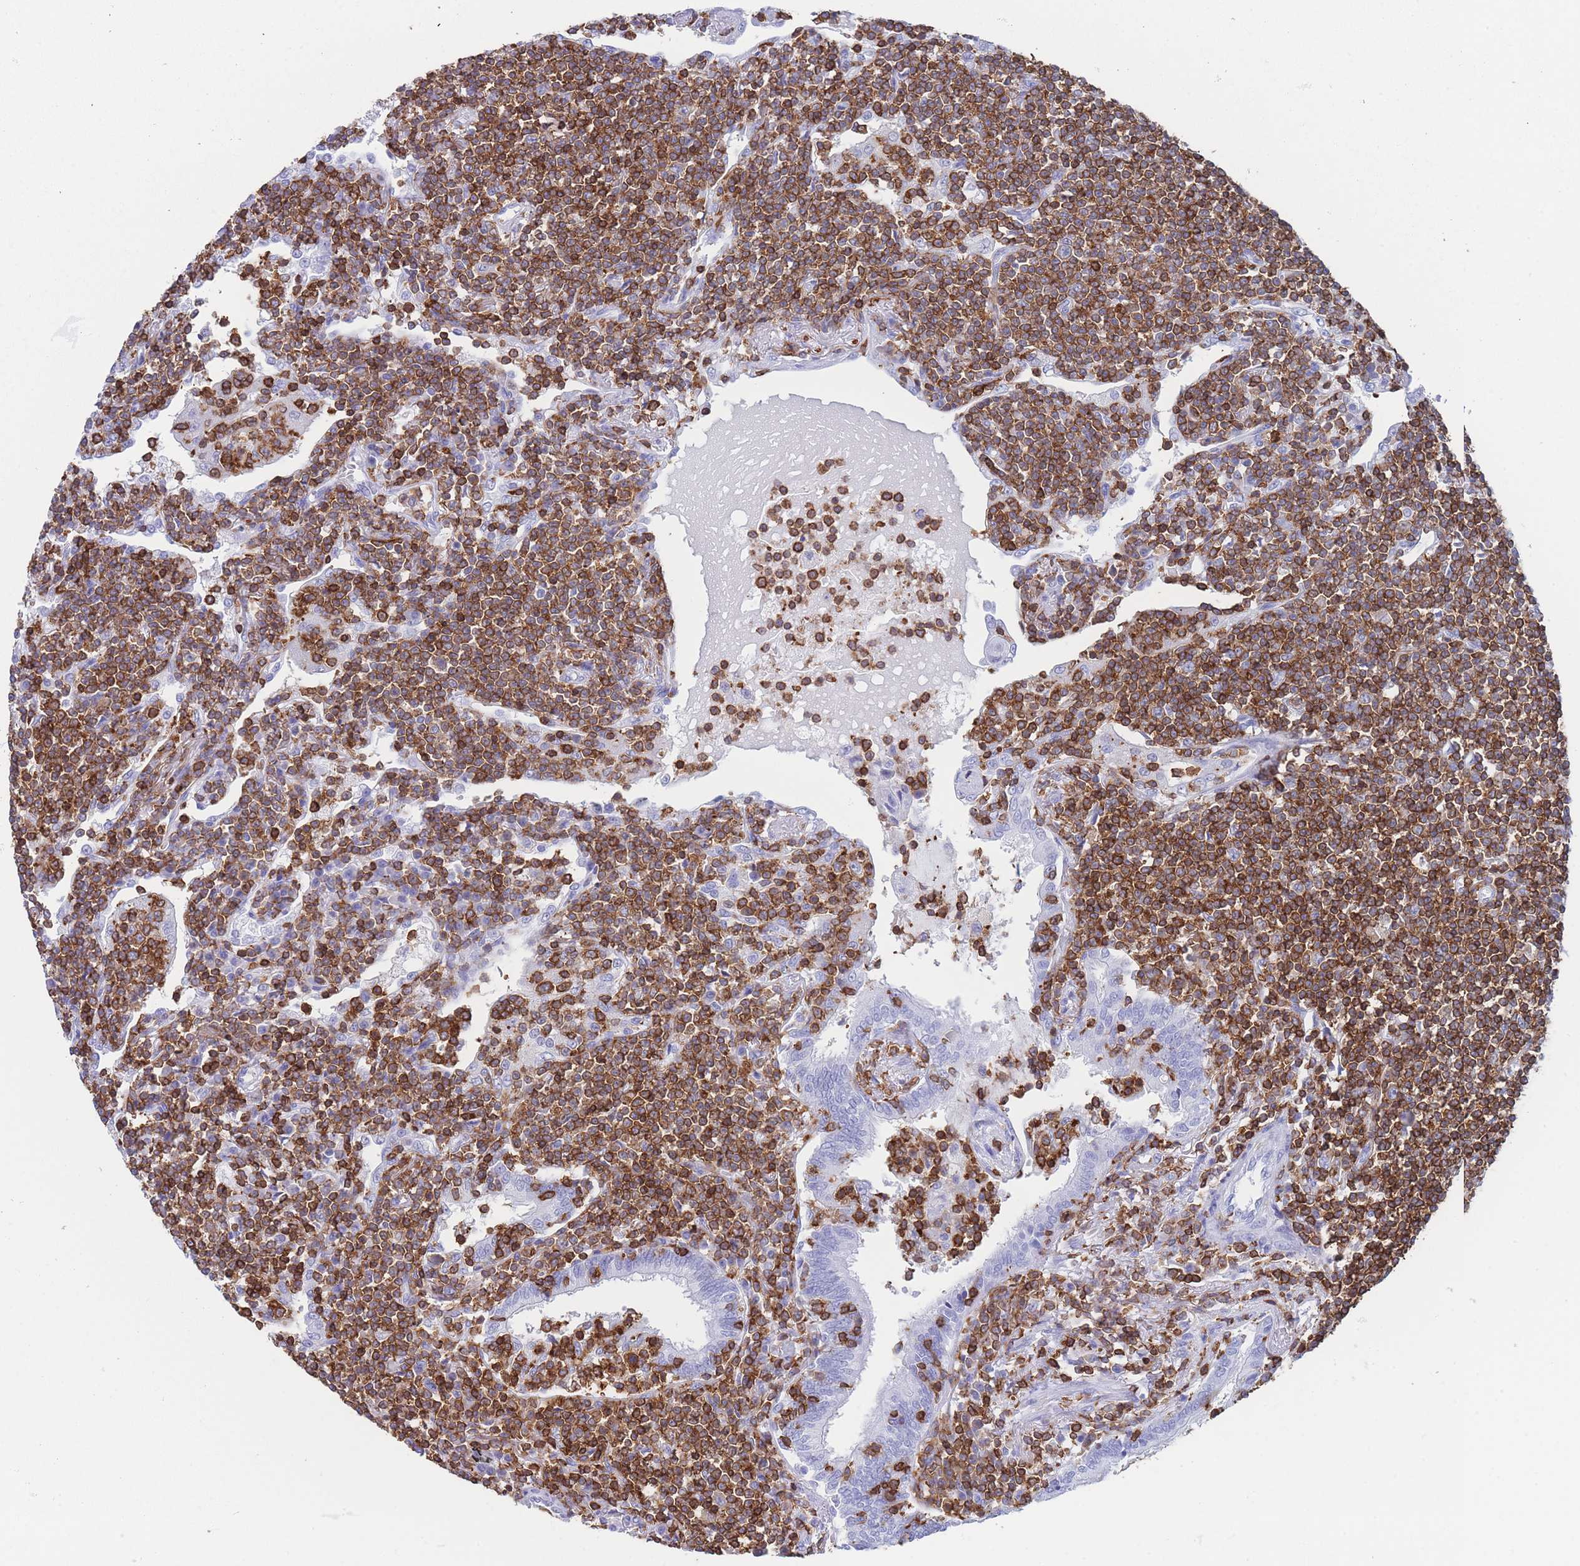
{"staining": {"intensity": "strong", "quantity": ">75%", "location": "cytoplasmic/membranous"}, "tissue": "lymphoma", "cell_type": "Tumor cells", "image_type": "cancer", "snomed": [{"axis": "morphology", "description": "Malignant lymphoma, non-Hodgkin's type, Low grade"}, {"axis": "topography", "description": "Lung"}], "caption": "About >75% of tumor cells in human malignant lymphoma, non-Hodgkin's type (low-grade) demonstrate strong cytoplasmic/membranous protein expression as visualized by brown immunohistochemical staining.", "gene": "CORO1A", "patient": {"sex": "female", "age": 71}}